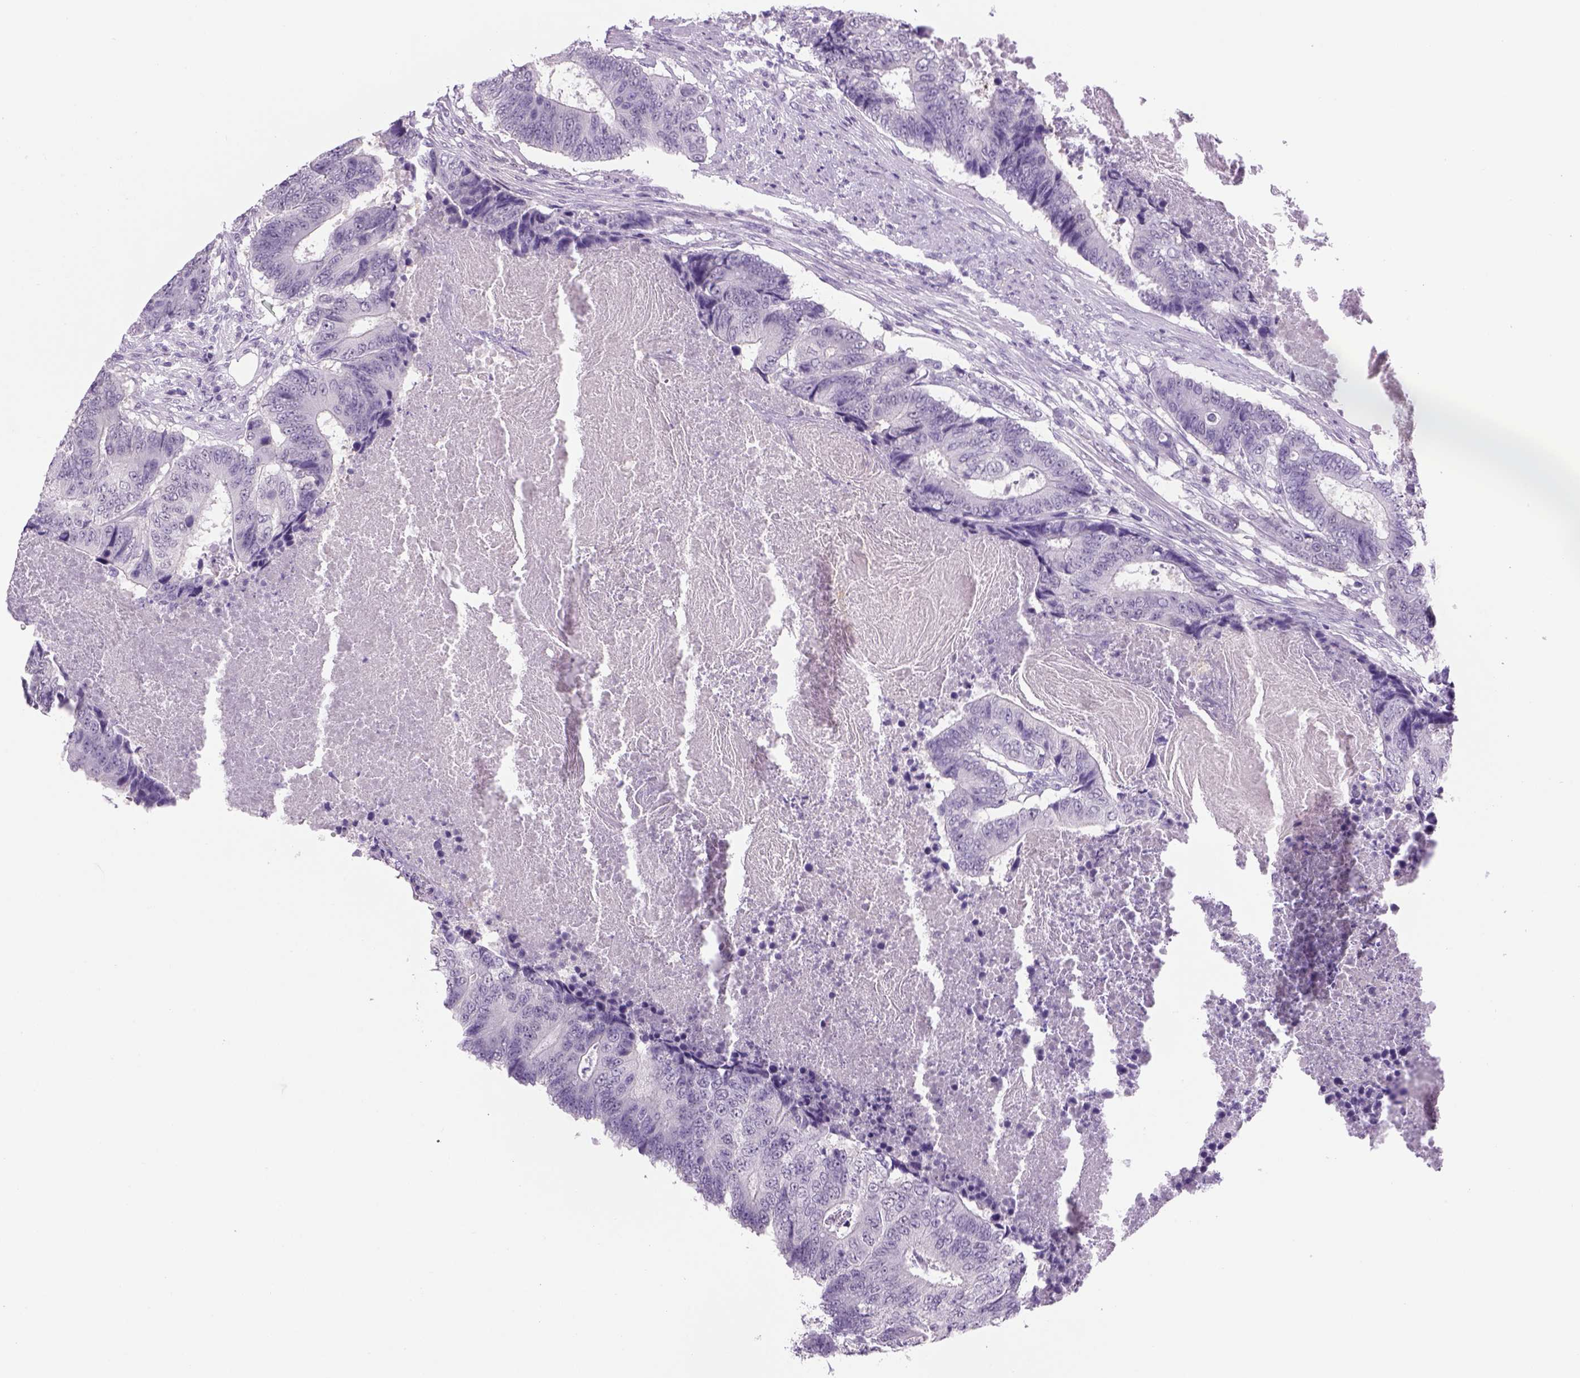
{"staining": {"intensity": "negative", "quantity": "none", "location": "none"}, "tissue": "colorectal cancer", "cell_type": "Tumor cells", "image_type": "cancer", "snomed": [{"axis": "morphology", "description": "Adenocarcinoma, NOS"}, {"axis": "topography", "description": "Colon"}], "caption": "DAB (3,3'-diaminobenzidine) immunohistochemical staining of colorectal cancer reveals no significant expression in tumor cells.", "gene": "DBH", "patient": {"sex": "female", "age": 48}}